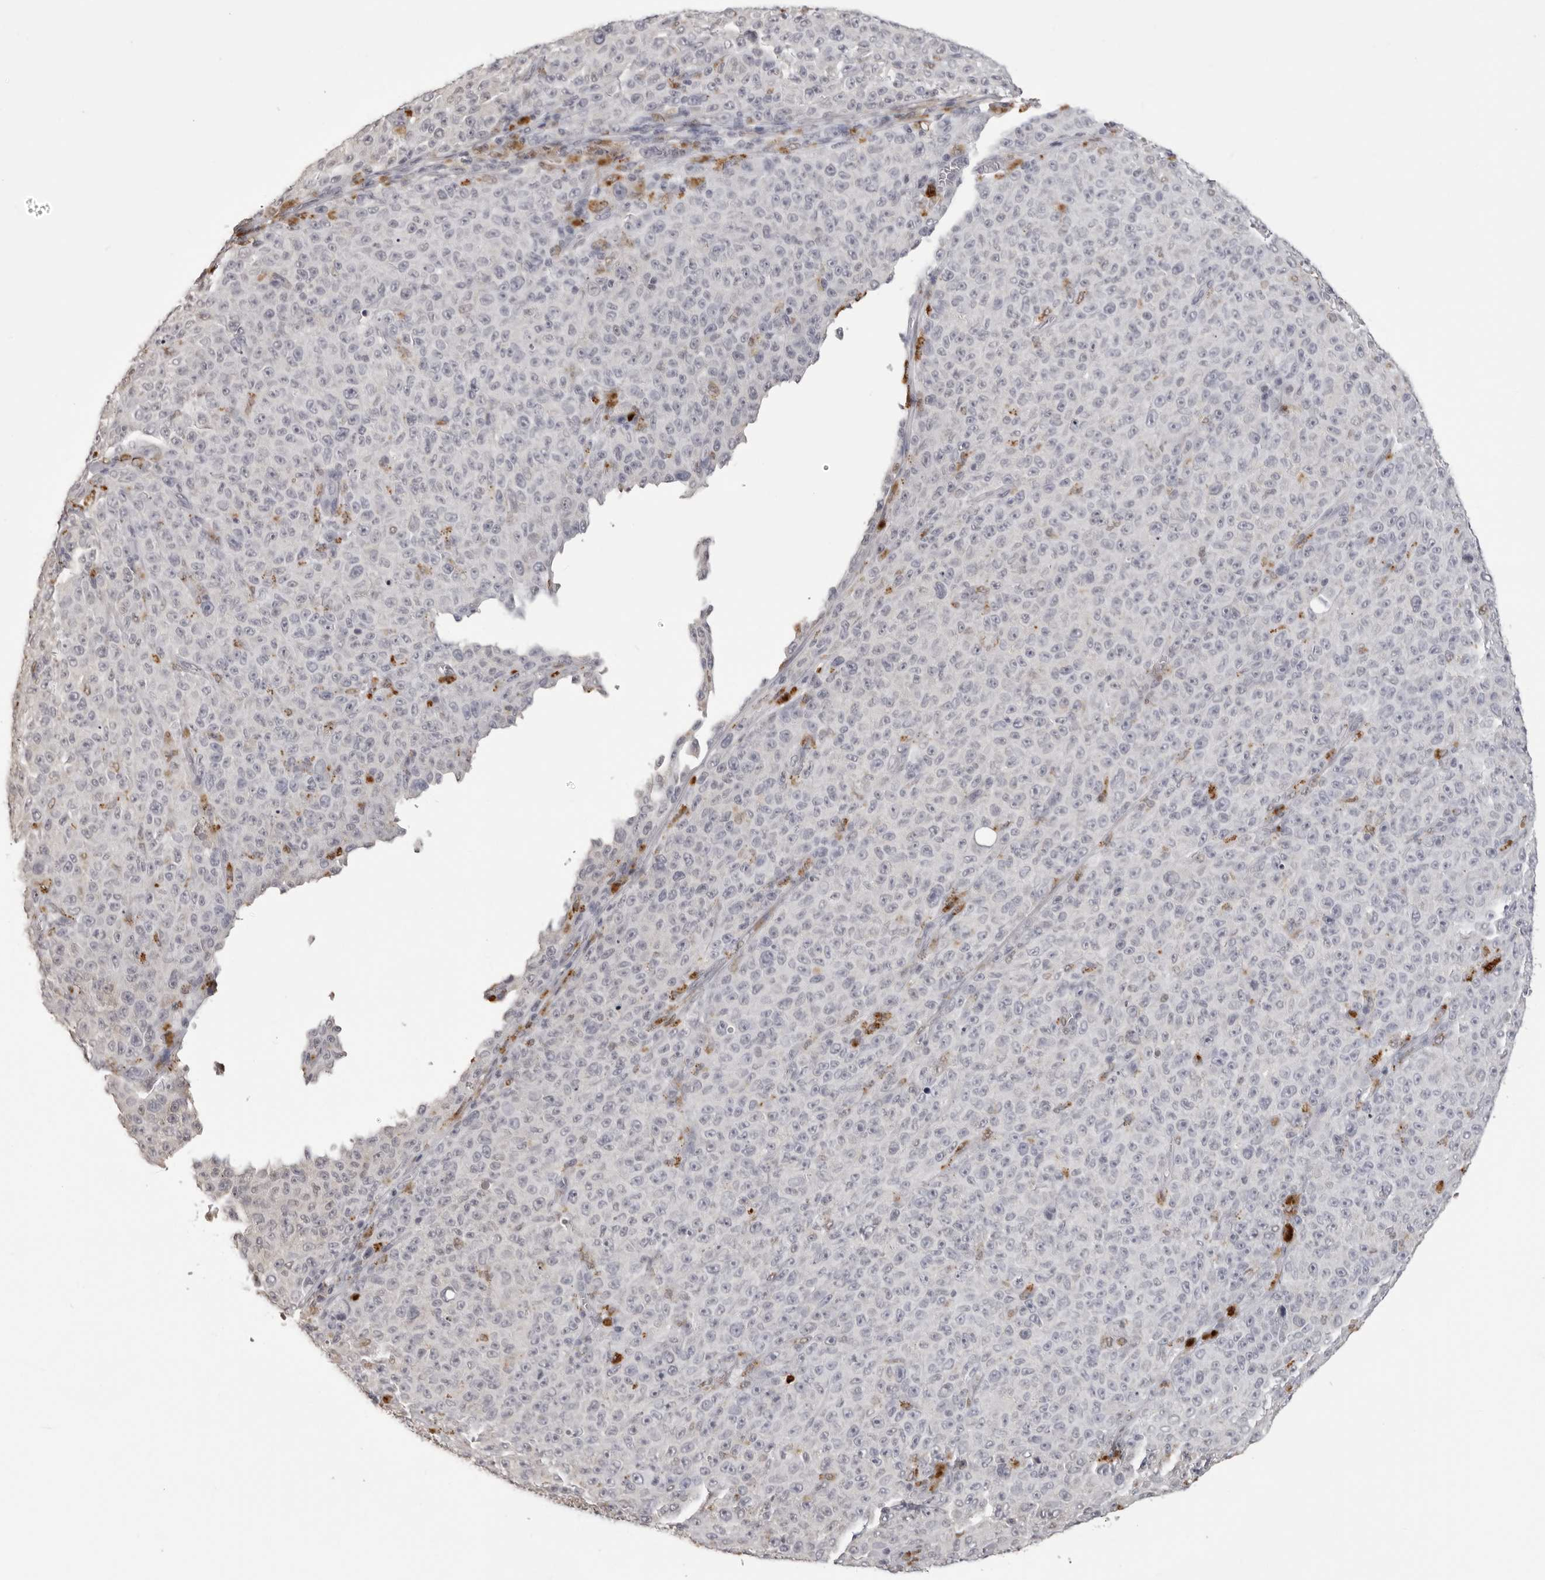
{"staining": {"intensity": "negative", "quantity": "none", "location": "none"}, "tissue": "melanoma", "cell_type": "Tumor cells", "image_type": "cancer", "snomed": [{"axis": "morphology", "description": "Malignant melanoma, NOS"}, {"axis": "topography", "description": "Skin"}], "caption": "Melanoma was stained to show a protein in brown. There is no significant positivity in tumor cells.", "gene": "IL31", "patient": {"sex": "female", "age": 82}}